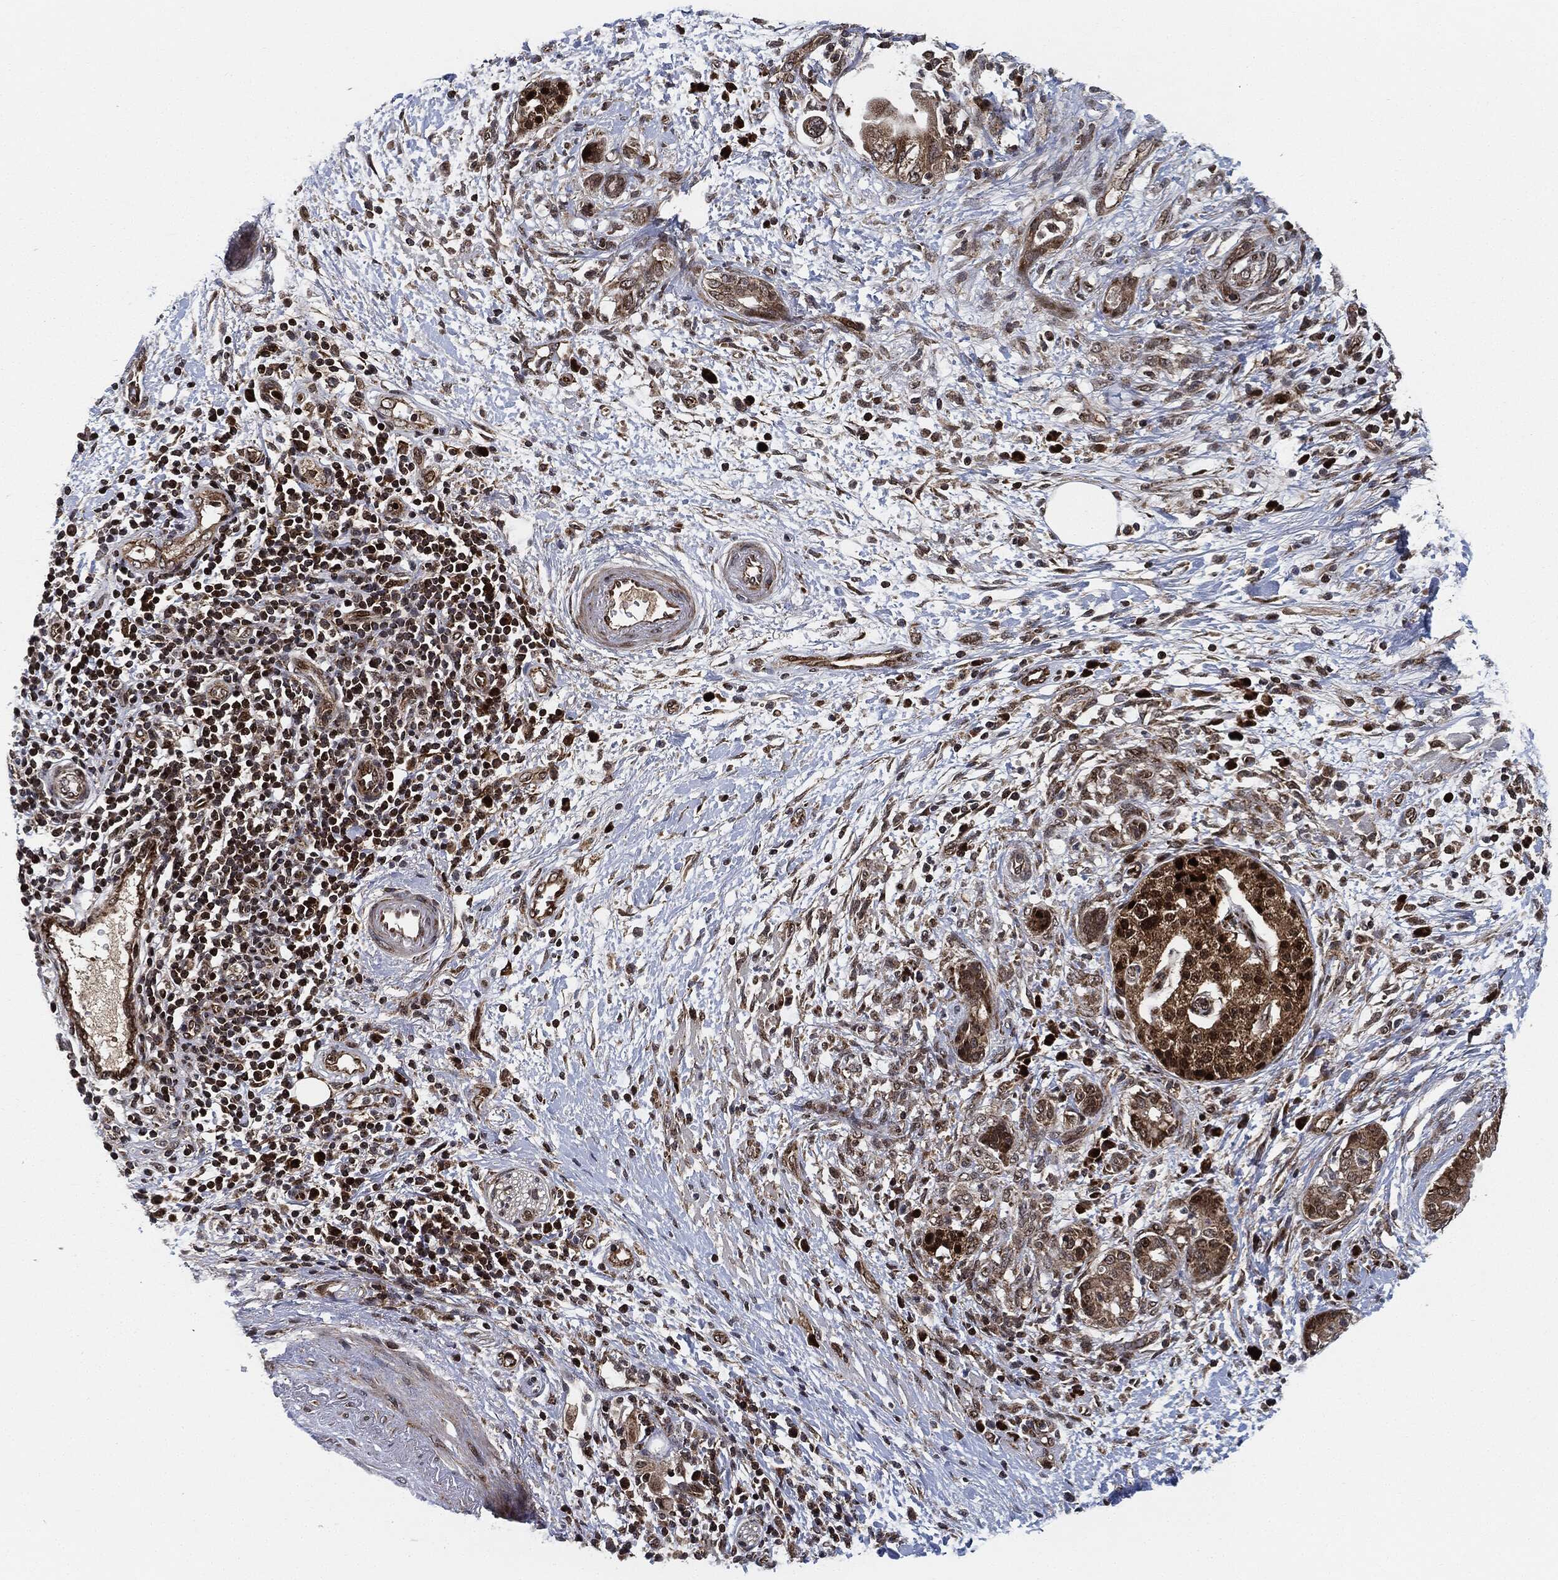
{"staining": {"intensity": "moderate", "quantity": ">75%", "location": "cytoplasmic/membranous,nuclear"}, "tissue": "pancreatic cancer", "cell_type": "Tumor cells", "image_type": "cancer", "snomed": [{"axis": "morphology", "description": "Adenocarcinoma, NOS"}, {"axis": "topography", "description": "Pancreas"}], "caption": "Pancreatic adenocarcinoma stained with DAB immunohistochemistry (IHC) displays medium levels of moderate cytoplasmic/membranous and nuclear staining in approximately >75% of tumor cells.", "gene": "RNASEL", "patient": {"sex": "female", "age": 73}}